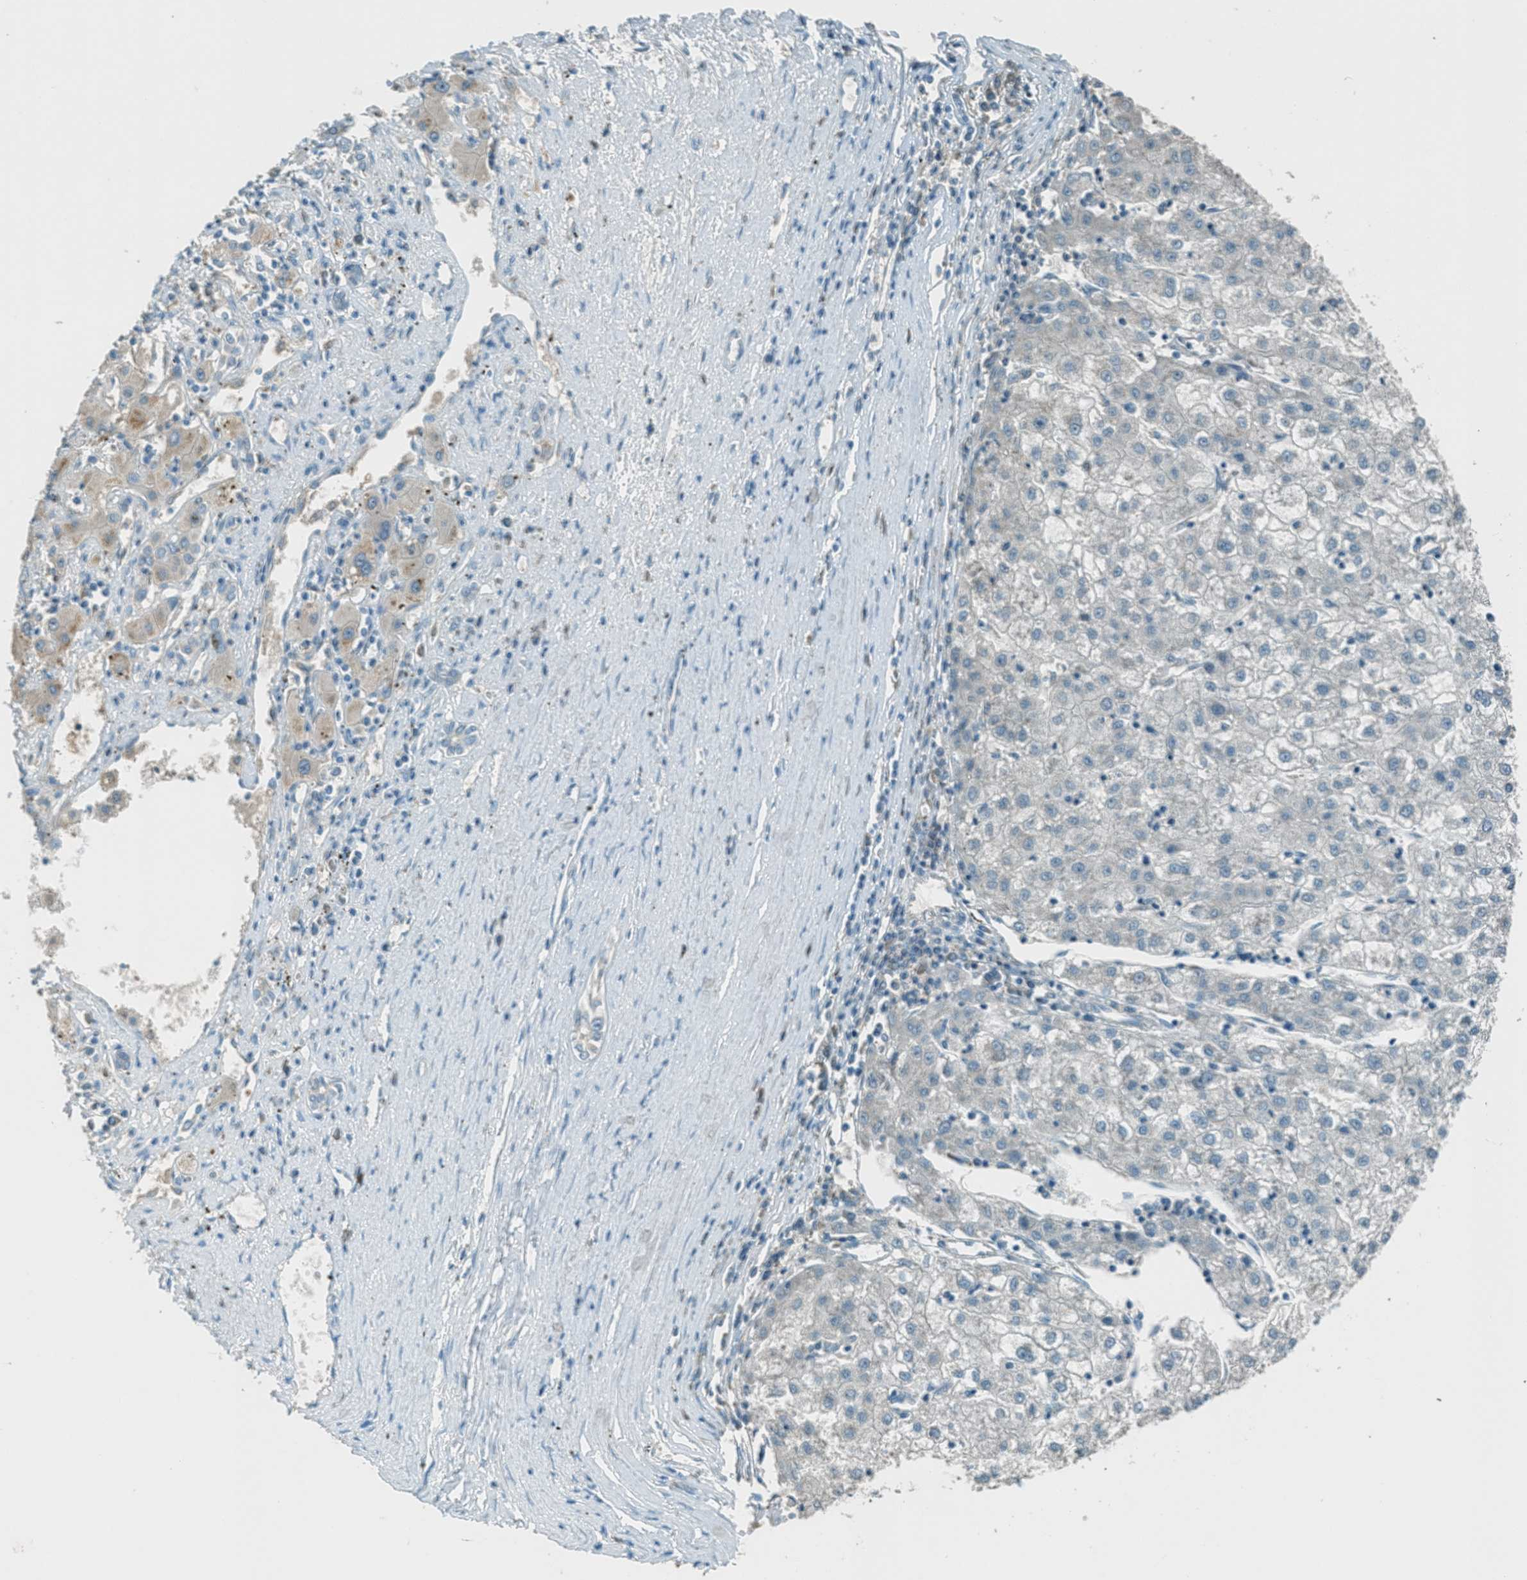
{"staining": {"intensity": "weak", "quantity": "<25%", "location": "cytoplasmic/membranous"}, "tissue": "liver cancer", "cell_type": "Tumor cells", "image_type": "cancer", "snomed": [{"axis": "morphology", "description": "Carcinoma, Hepatocellular, NOS"}, {"axis": "topography", "description": "Liver"}], "caption": "This is an immunohistochemistry (IHC) histopathology image of human liver hepatocellular carcinoma. There is no positivity in tumor cells.", "gene": "MSLN", "patient": {"sex": "male", "age": 72}}